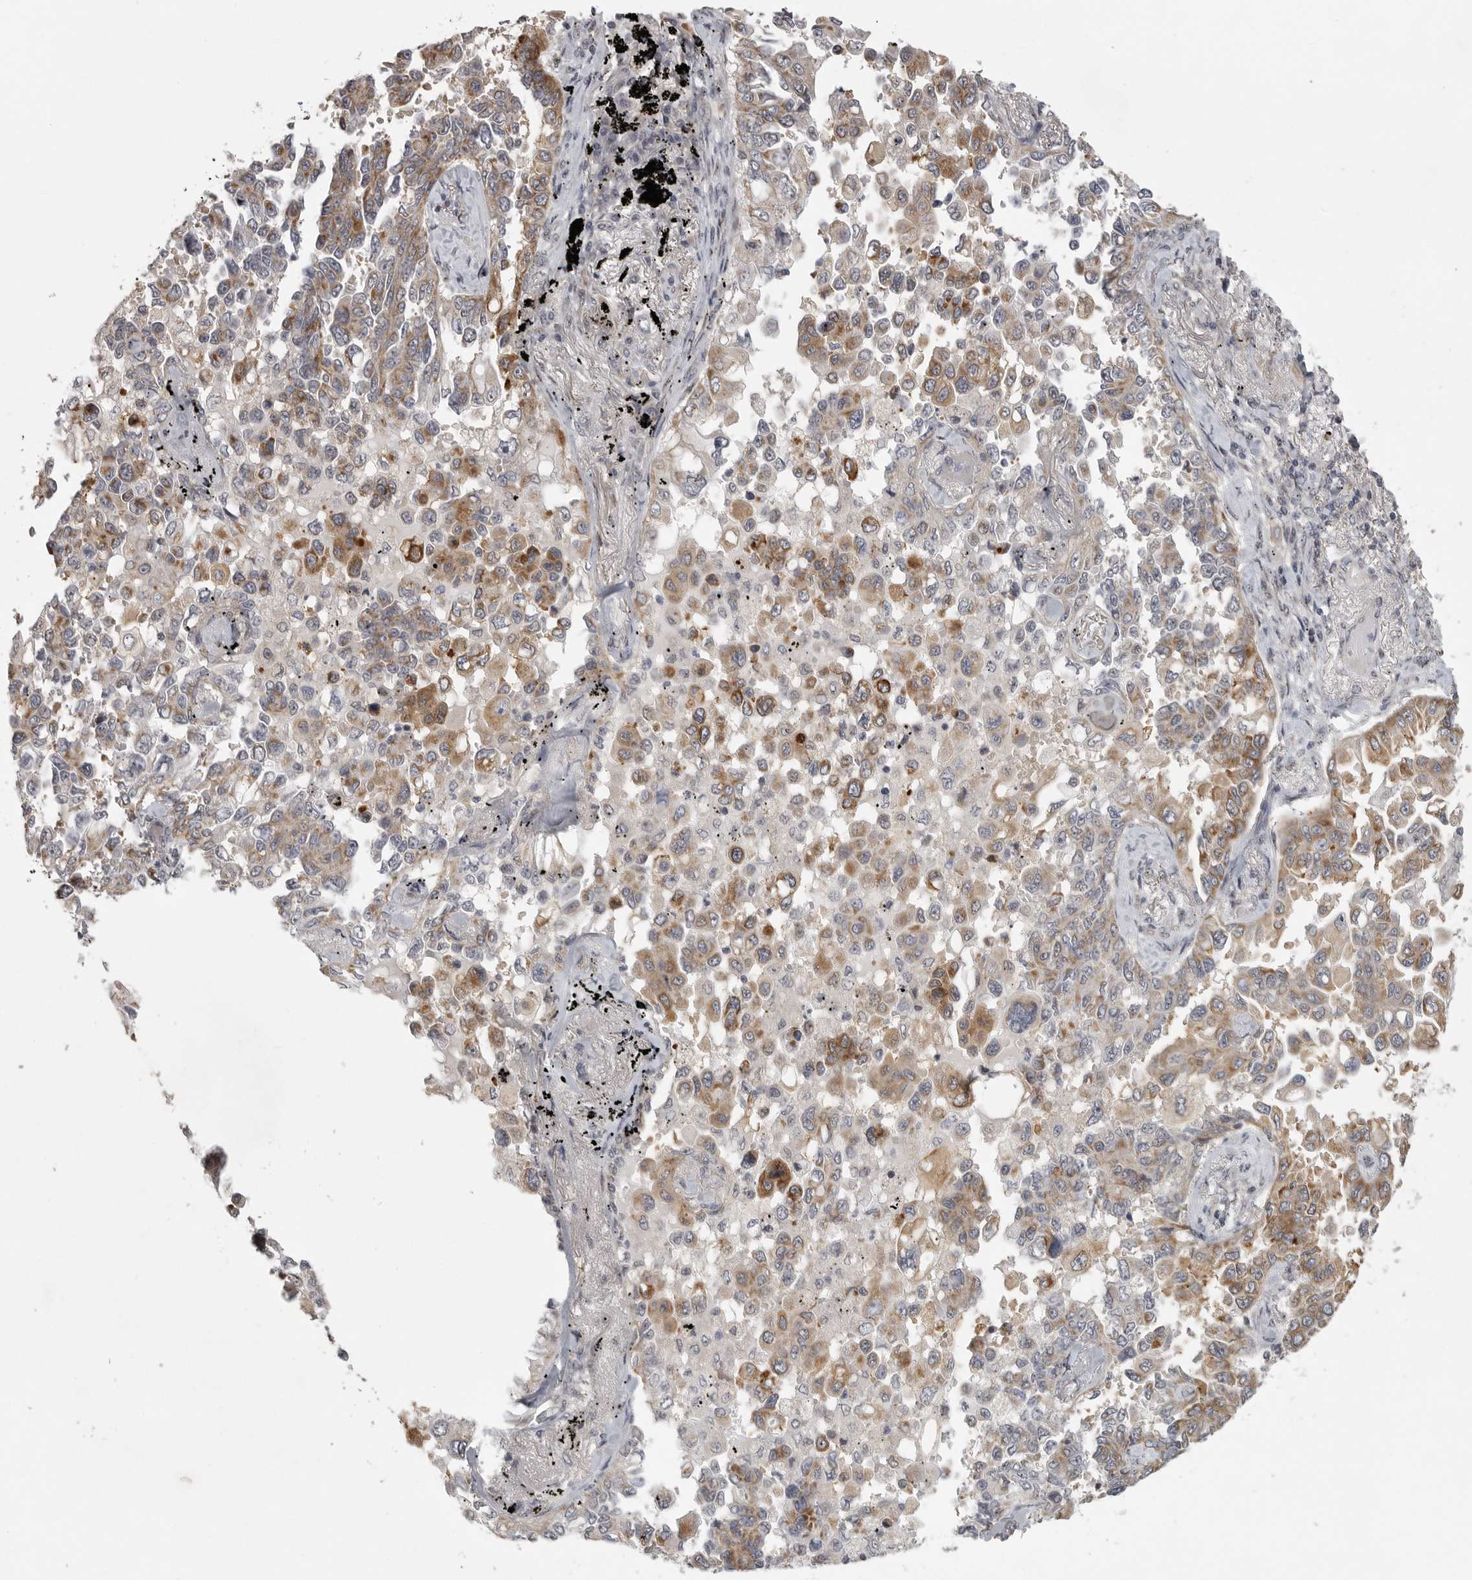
{"staining": {"intensity": "moderate", "quantity": ">75%", "location": "cytoplasmic/membranous"}, "tissue": "lung cancer", "cell_type": "Tumor cells", "image_type": "cancer", "snomed": [{"axis": "morphology", "description": "Adenocarcinoma, NOS"}, {"axis": "topography", "description": "Lung"}], "caption": "Adenocarcinoma (lung) stained with DAB (3,3'-diaminobenzidine) immunohistochemistry shows medium levels of moderate cytoplasmic/membranous staining in about >75% of tumor cells.", "gene": "POLE2", "patient": {"sex": "female", "age": 67}}